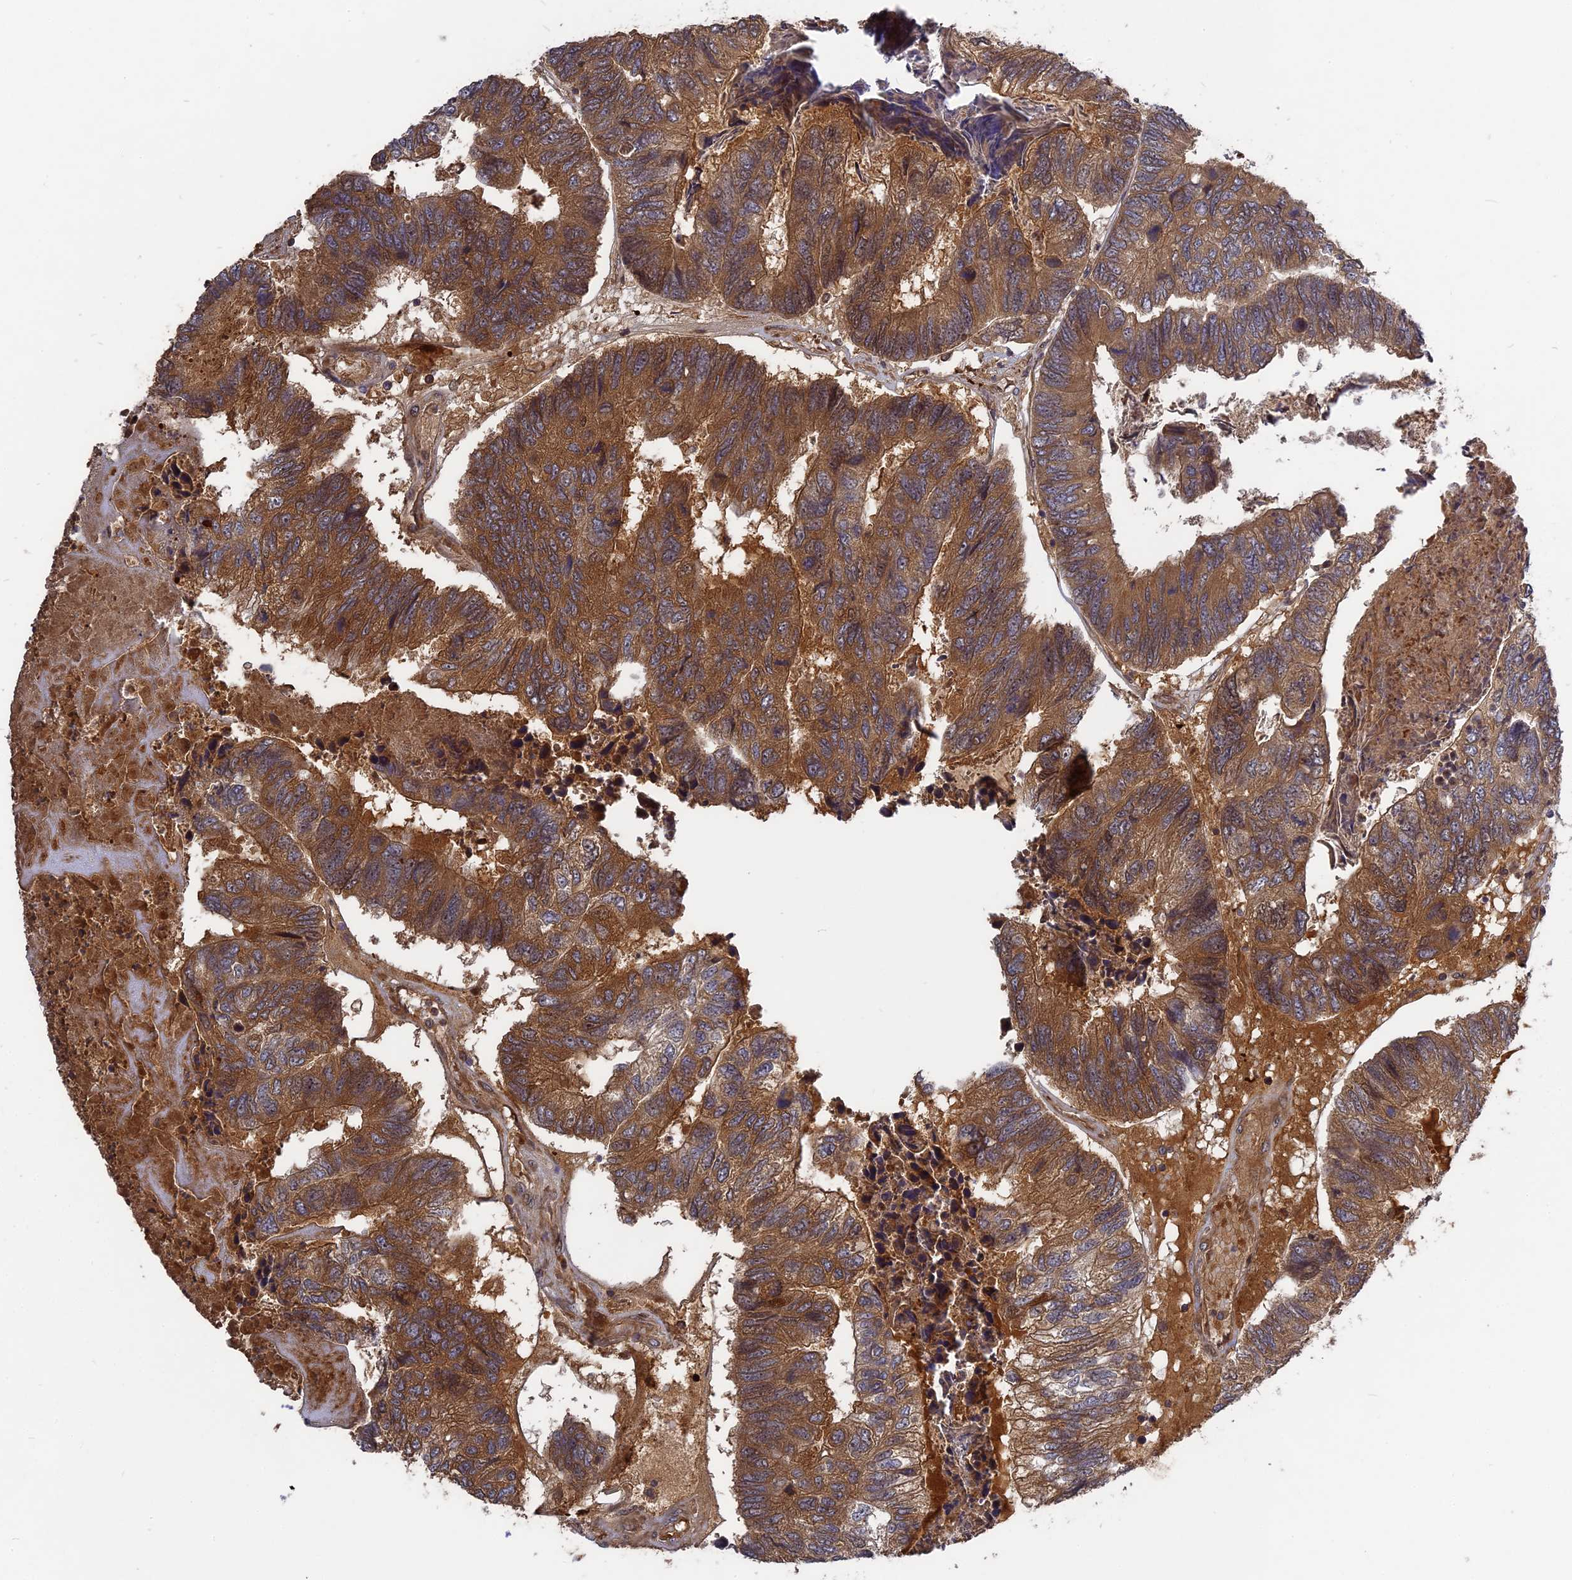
{"staining": {"intensity": "moderate", "quantity": ">75%", "location": "cytoplasmic/membranous"}, "tissue": "colorectal cancer", "cell_type": "Tumor cells", "image_type": "cancer", "snomed": [{"axis": "morphology", "description": "Adenocarcinoma, NOS"}, {"axis": "topography", "description": "Colon"}], "caption": "IHC staining of colorectal cancer (adenocarcinoma), which demonstrates medium levels of moderate cytoplasmic/membranous expression in approximately >75% of tumor cells indicating moderate cytoplasmic/membranous protein expression. The staining was performed using DAB (3,3'-diaminobenzidine) (brown) for protein detection and nuclei were counterstained in hematoxylin (blue).", "gene": "TMUB2", "patient": {"sex": "female", "age": 67}}